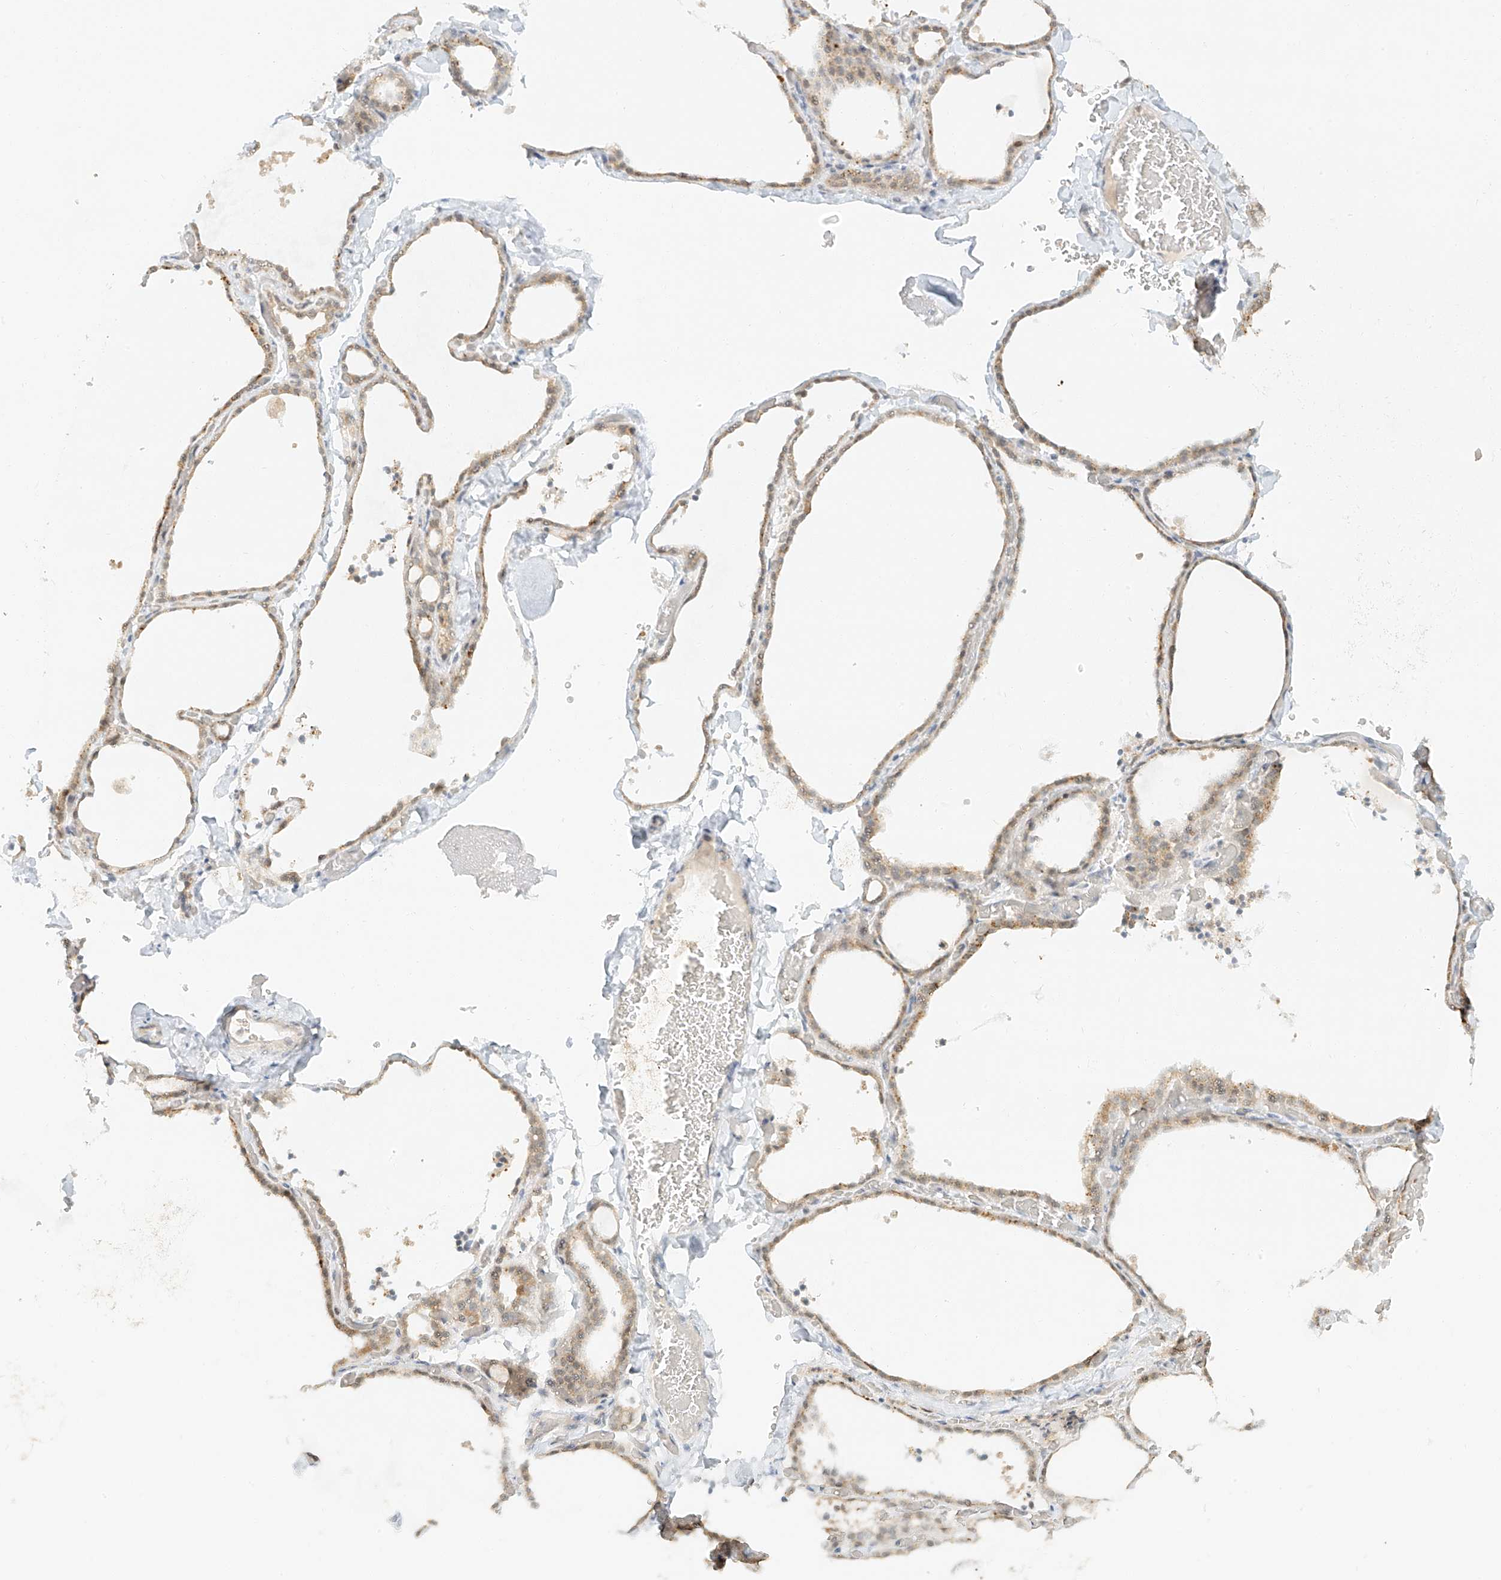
{"staining": {"intensity": "weak", "quantity": ">75%", "location": "cytoplasmic/membranous"}, "tissue": "thyroid gland", "cell_type": "Glandular cells", "image_type": "normal", "snomed": [{"axis": "morphology", "description": "Normal tissue, NOS"}, {"axis": "topography", "description": "Thyroid gland"}], "caption": "Brown immunohistochemical staining in normal human thyroid gland exhibits weak cytoplasmic/membranous positivity in about >75% of glandular cells.", "gene": "MIPEP", "patient": {"sex": "female", "age": 22}}